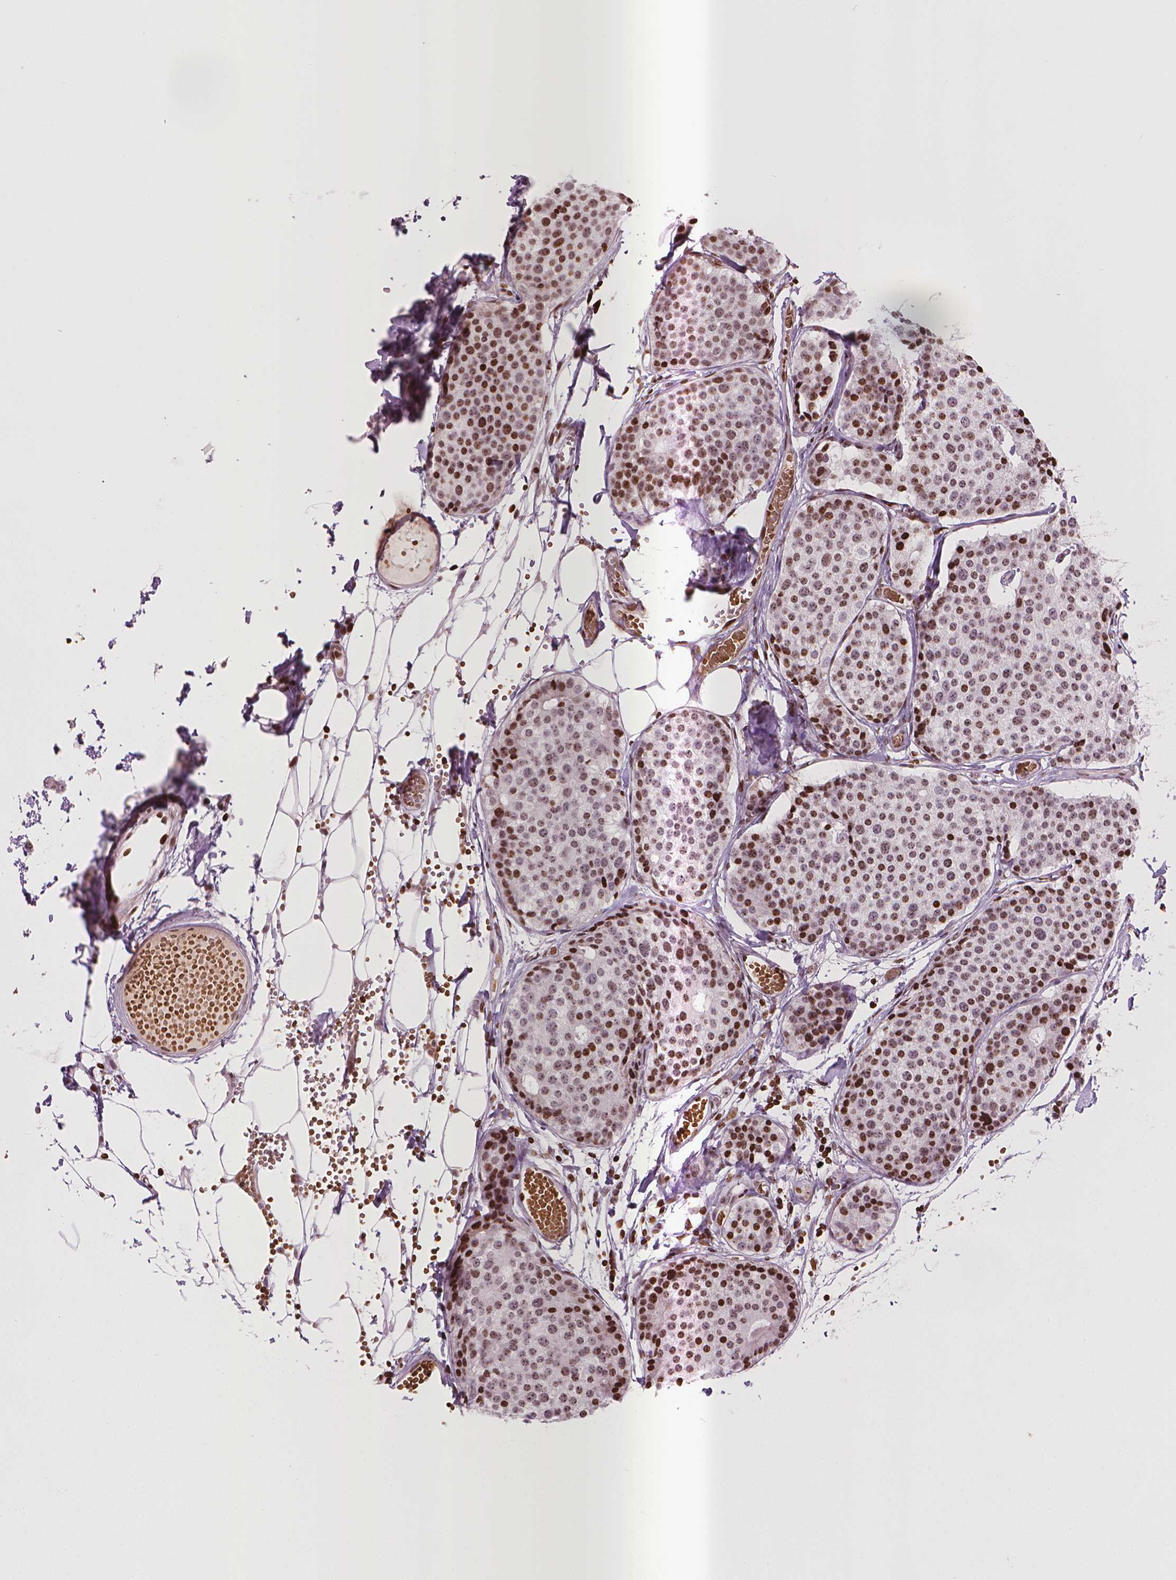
{"staining": {"intensity": "moderate", "quantity": ">75%", "location": "nuclear"}, "tissue": "carcinoid", "cell_type": "Tumor cells", "image_type": "cancer", "snomed": [{"axis": "morphology", "description": "Carcinoid, malignant, NOS"}, {"axis": "topography", "description": "Small intestine"}], "caption": "This histopathology image displays immunohistochemistry (IHC) staining of carcinoid, with medium moderate nuclear staining in about >75% of tumor cells.", "gene": "PIP4K2A", "patient": {"sex": "female", "age": 65}}